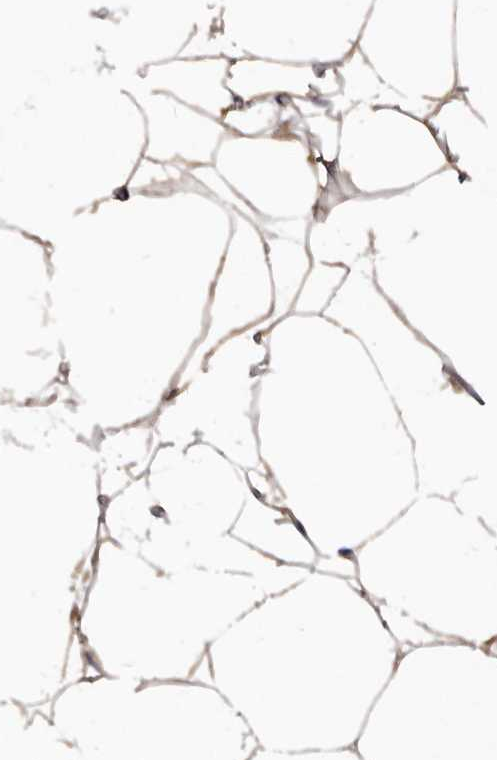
{"staining": {"intensity": "moderate", "quantity": "25%-75%", "location": "cytoplasmic/membranous"}, "tissue": "adipose tissue", "cell_type": "Adipocytes", "image_type": "normal", "snomed": [{"axis": "morphology", "description": "Normal tissue, NOS"}, {"axis": "morphology", "description": "Fibrosis, NOS"}, {"axis": "topography", "description": "Breast"}, {"axis": "topography", "description": "Adipose tissue"}], "caption": "Human adipose tissue stained for a protein (brown) reveals moderate cytoplasmic/membranous positive expression in approximately 25%-75% of adipocytes.", "gene": "TPD52", "patient": {"sex": "female", "age": 39}}